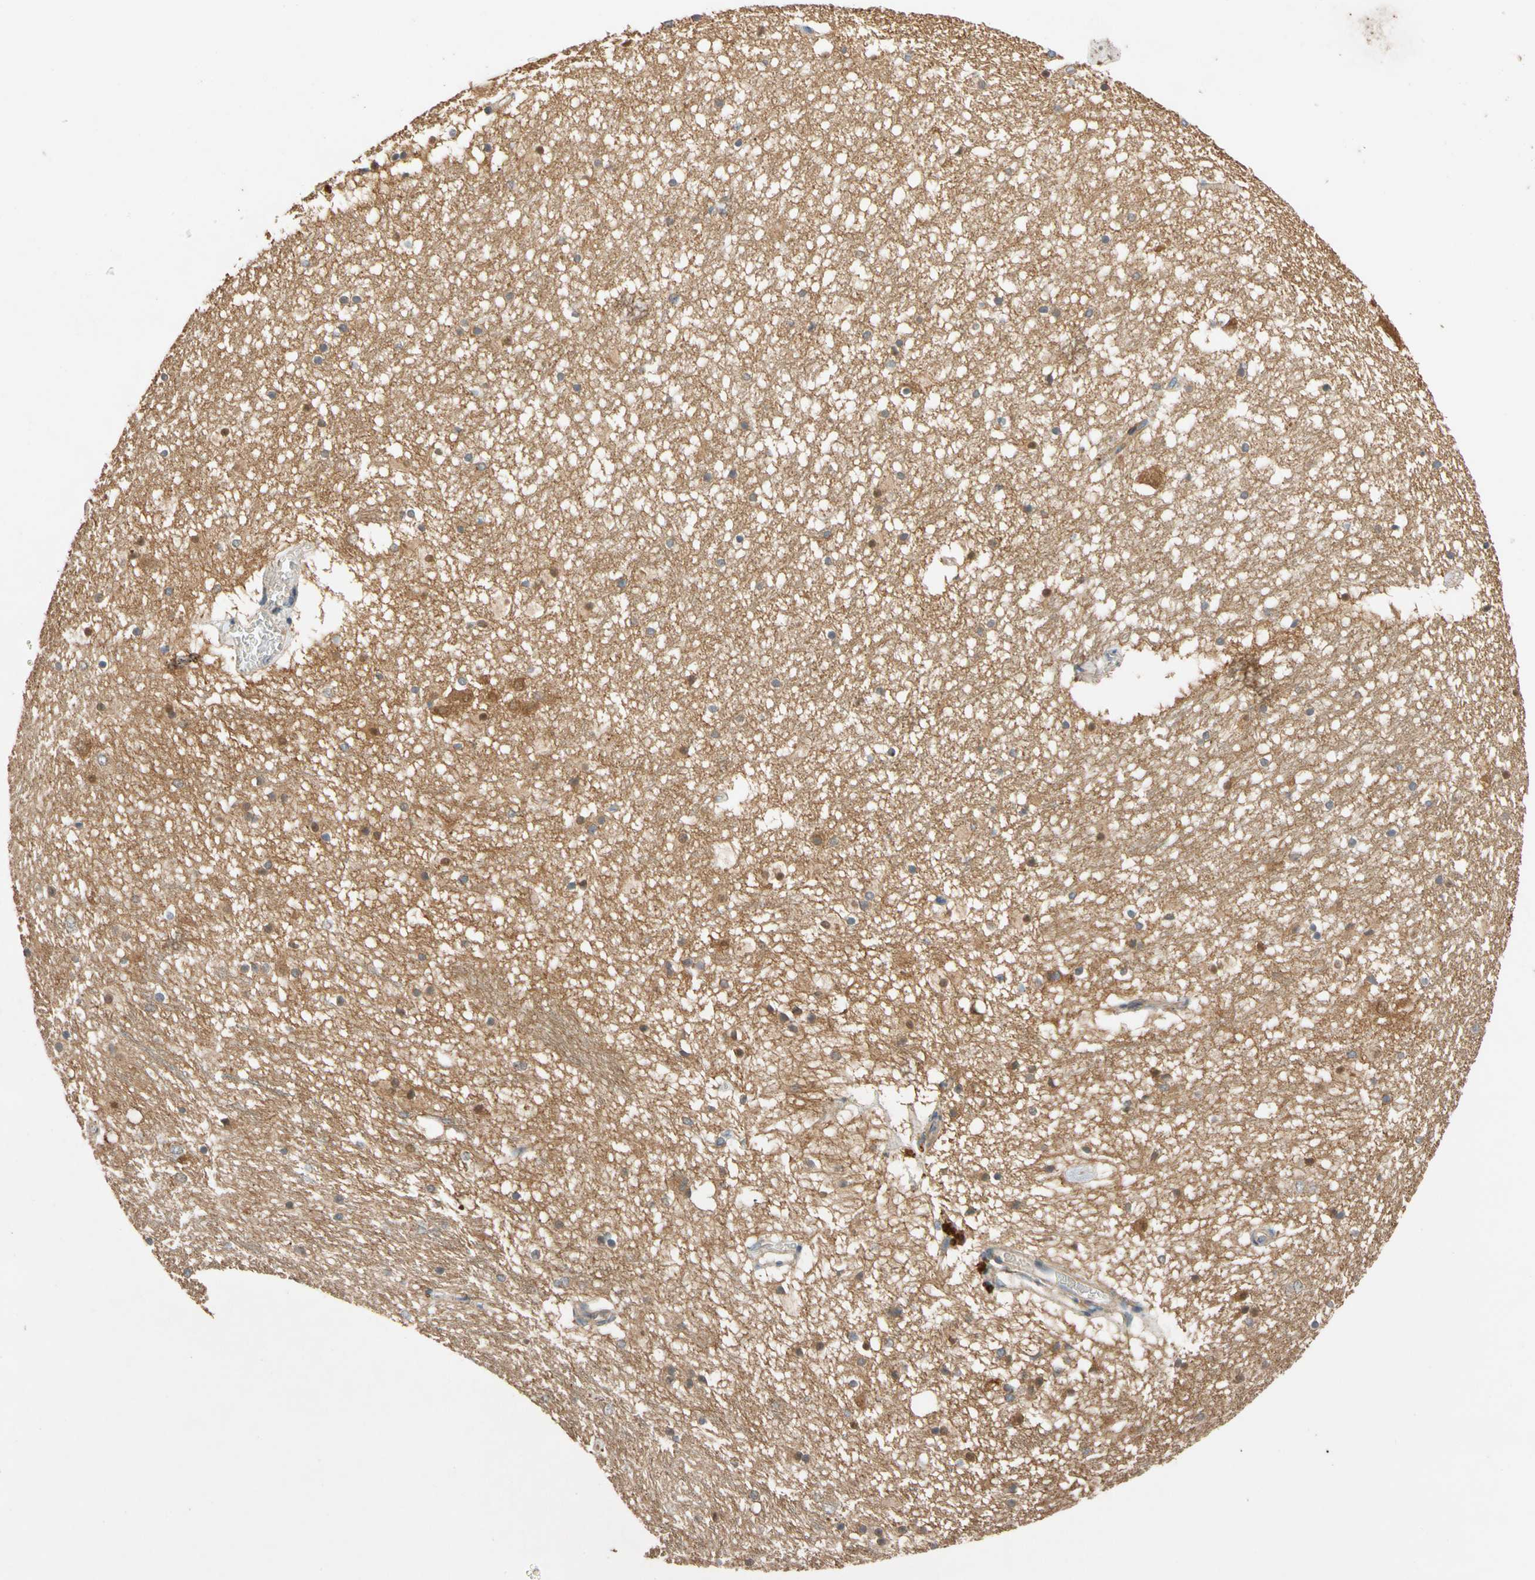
{"staining": {"intensity": "moderate", "quantity": ">75%", "location": "cytoplasmic/membranous"}, "tissue": "hippocampus", "cell_type": "Glial cells", "image_type": "normal", "snomed": [{"axis": "morphology", "description": "Normal tissue, NOS"}, {"axis": "topography", "description": "Hippocampus"}], "caption": "Protein analysis of benign hippocampus exhibits moderate cytoplasmic/membranous expression in approximately >75% of glial cells. (Stains: DAB (3,3'-diaminobenzidine) in brown, nuclei in blue, Microscopy: brightfield microscopy at high magnification).", "gene": "USP12", "patient": {"sex": "male", "age": 45}}